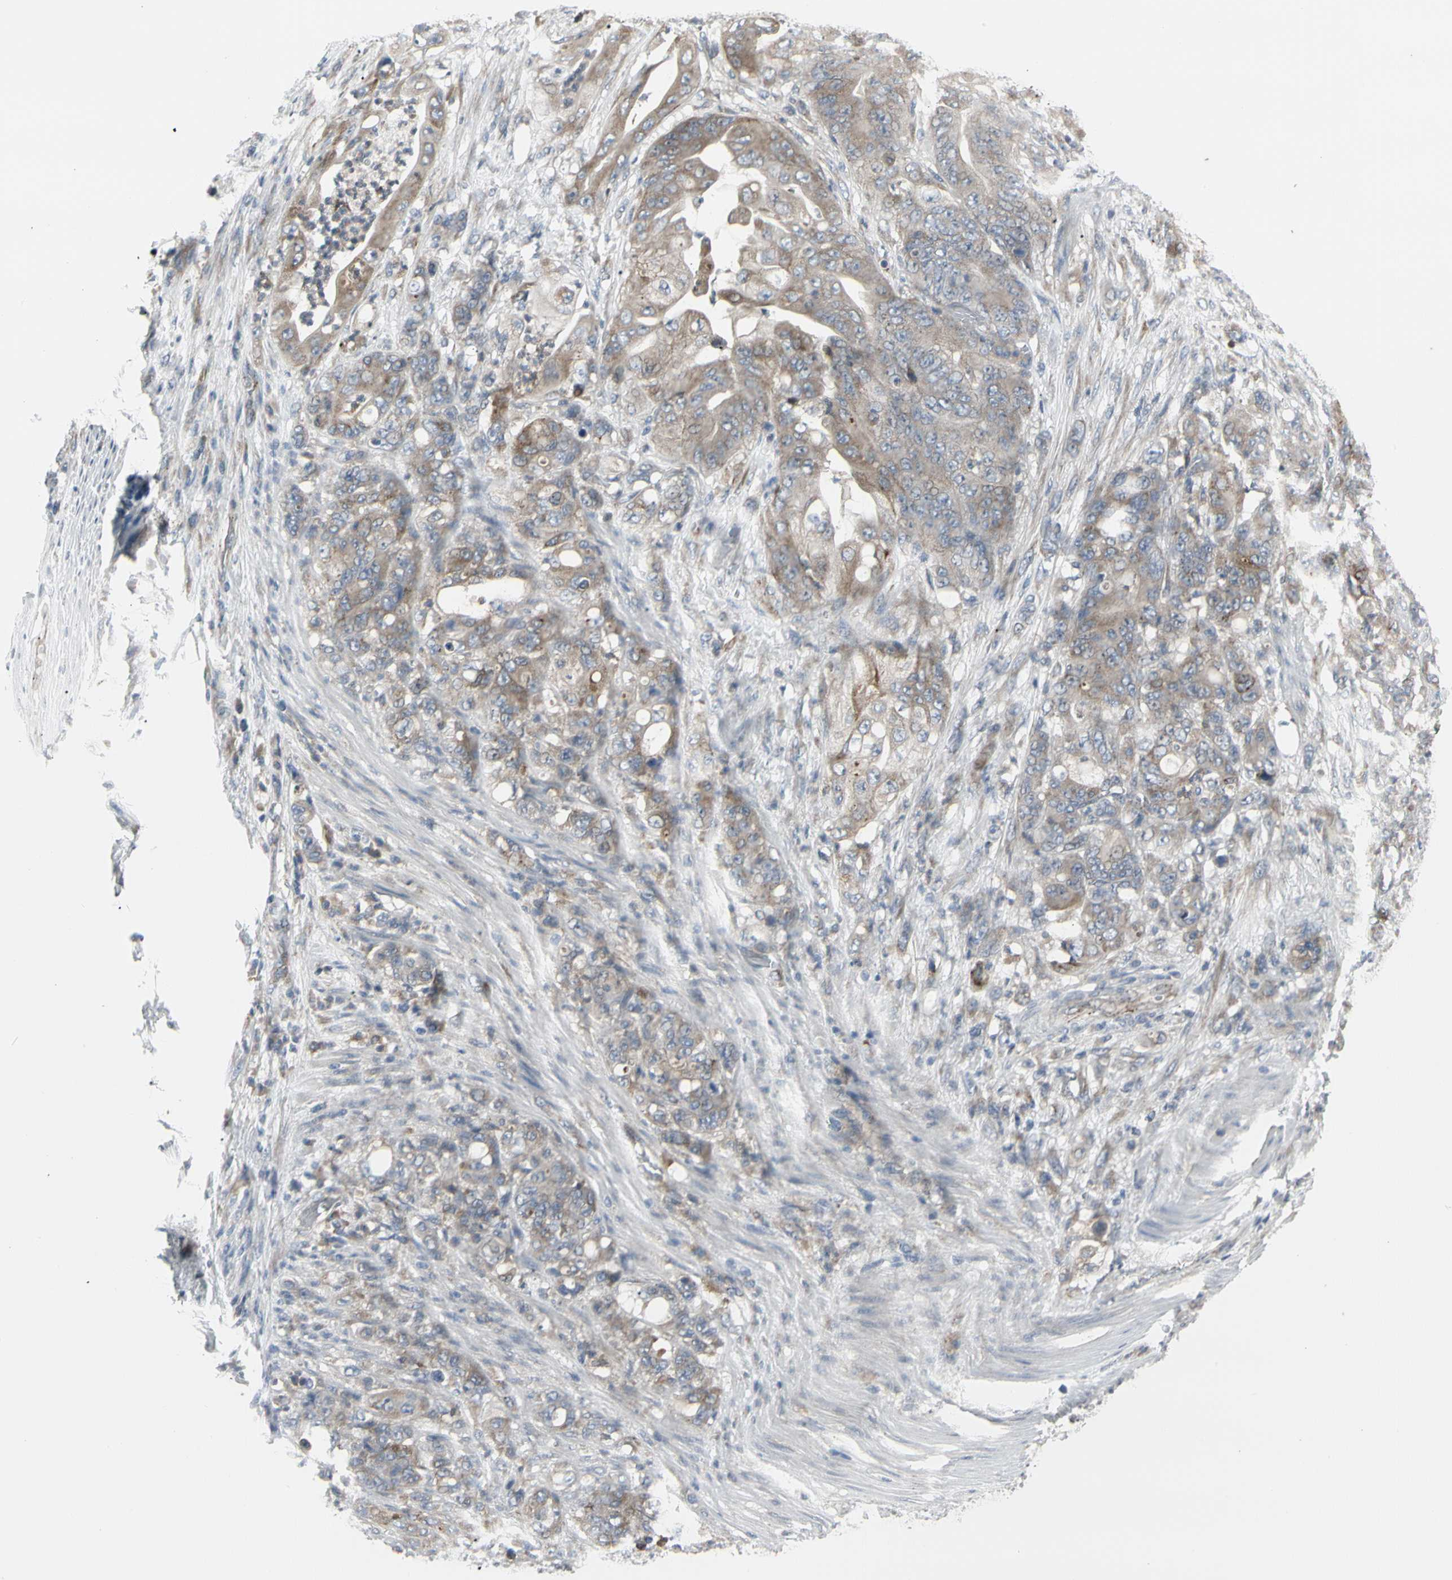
{"staining": {"intensity": "weak", "quantity": ">75%", "location": "cytoplasmic/membranous"}, "tissue": "stomach cancer", "cell_type": "Tumor cells", "image_type": "cancer", "snomed": [{"axis": "morphology", "description": "Adenocarcinoma, NOS"}, {"axis": "topography", "description": "Stomach"}], "caption": "High-power microscopy captured an IHC micrograph of adenocarcinoma (stomach), revealing weak cytoplasmic/membranous positivity in approximately >75% of tumor cells.", "gene": "GRN", "patient": {"sex": "female", "age": 73}}